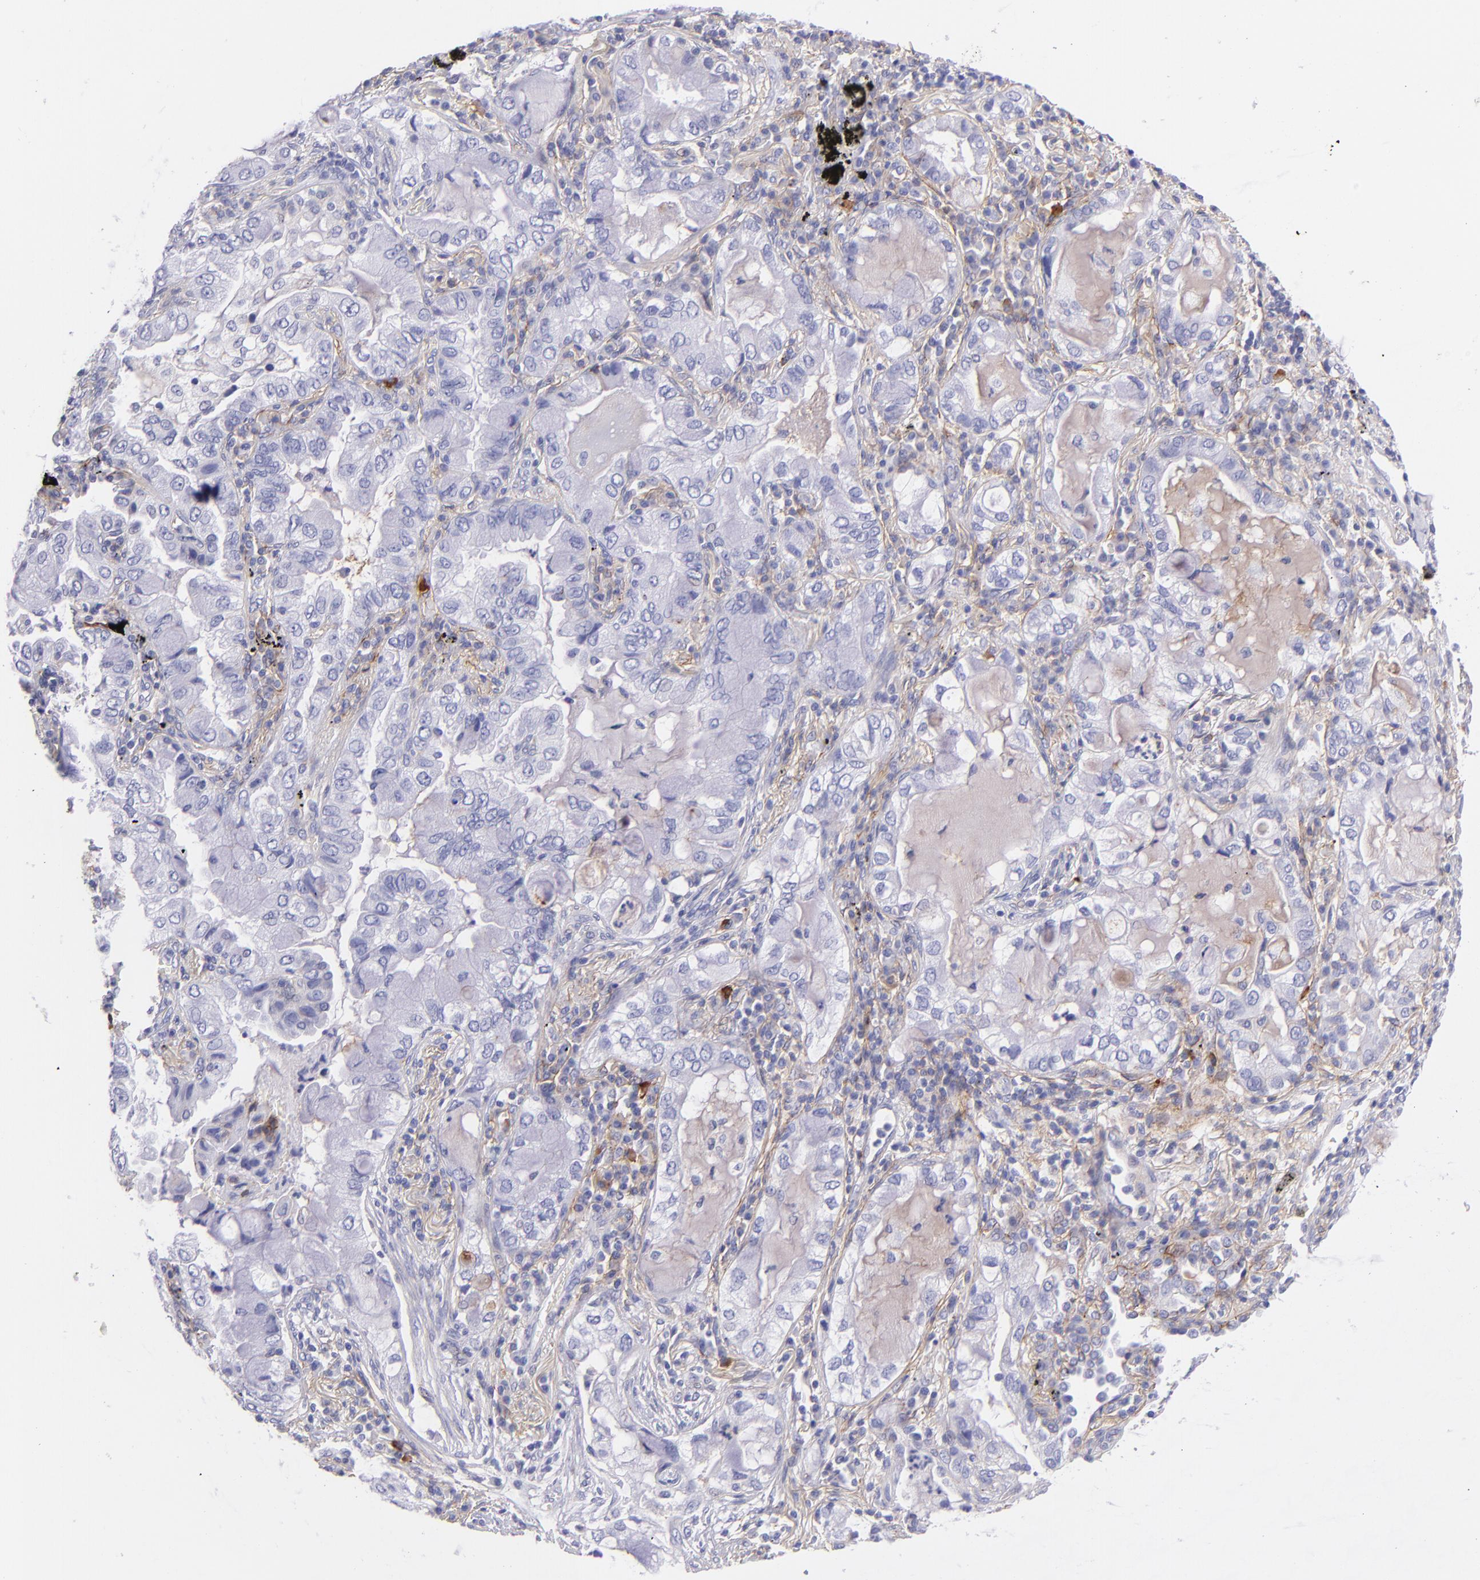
{"staining": {"intensity": "negative", "quantity": "none", "location": "none"}, "tissue": "lung cancer", "cell_type": "Tumor cells", "image_type": "cancer", "snomed": [{"axis": "morphology", "description": "Adenocarcinoma, NOS"}, {"axis": "topography", "description": "Lung"}], "caption": "The IHC micrograph has no significant positivity in tumor cells of adenocarcinoma (lung) tissue.", "gene": "CD81", "patient": {"sex": "female", "age": 50}}